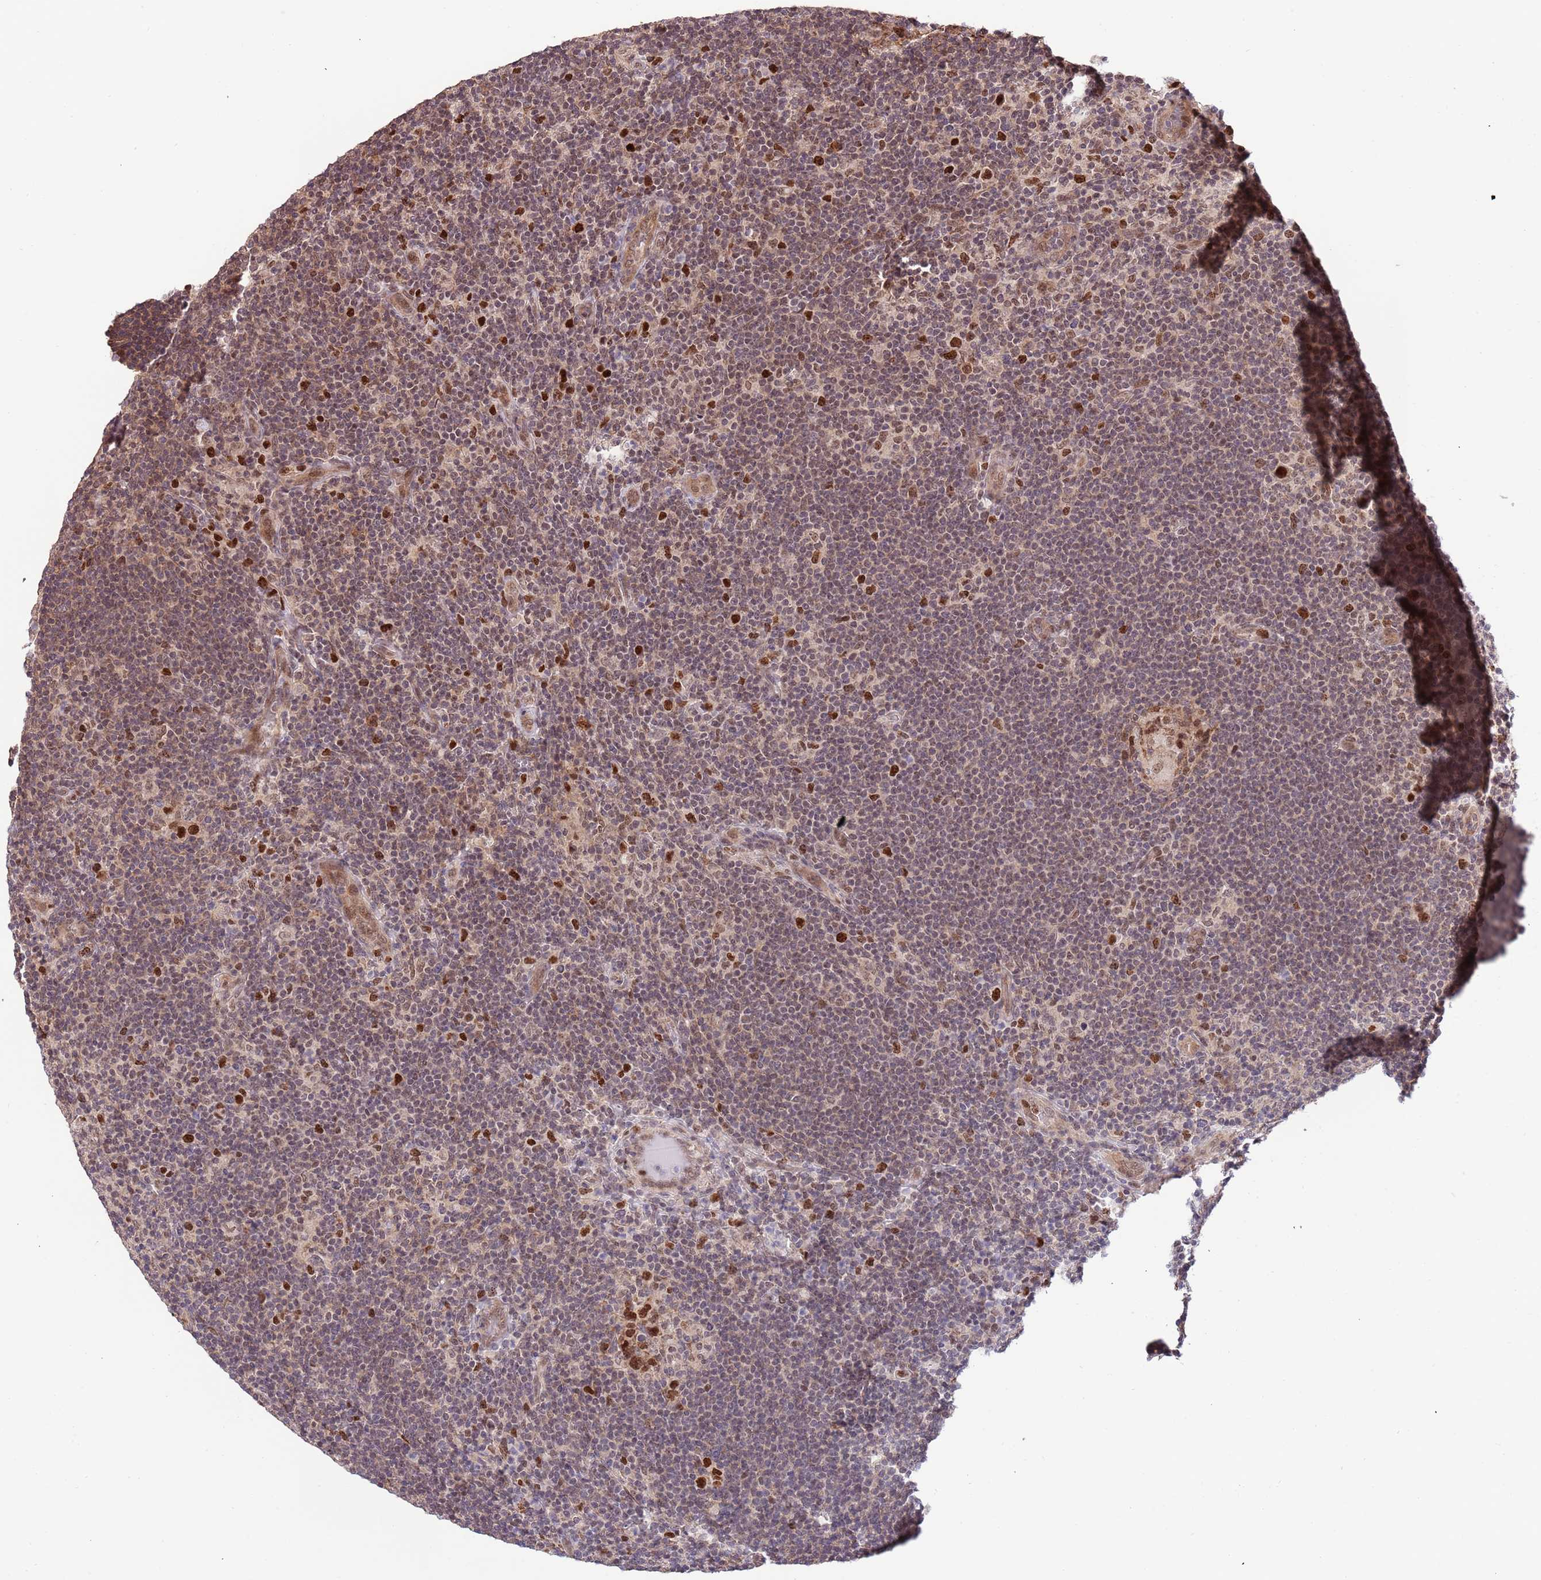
{"staining": {"intensity": "negative", "quantity": "none", "location": "none"}, "tissue": "lymphoma", "cell_type": "Tumor cells", "image_type": "cancer", "snomed": [{"axis": "morphology", "description": "Hodgkin's disease, NOS"}, {"axis": "topography", "description": "Lymph node"}], "caption": "Lymphoma was stained to show a protein in brown. There is no significant staining in tumor cells.", "gene": "RIF1", "patient": {"sex": "female", "age": 57}}